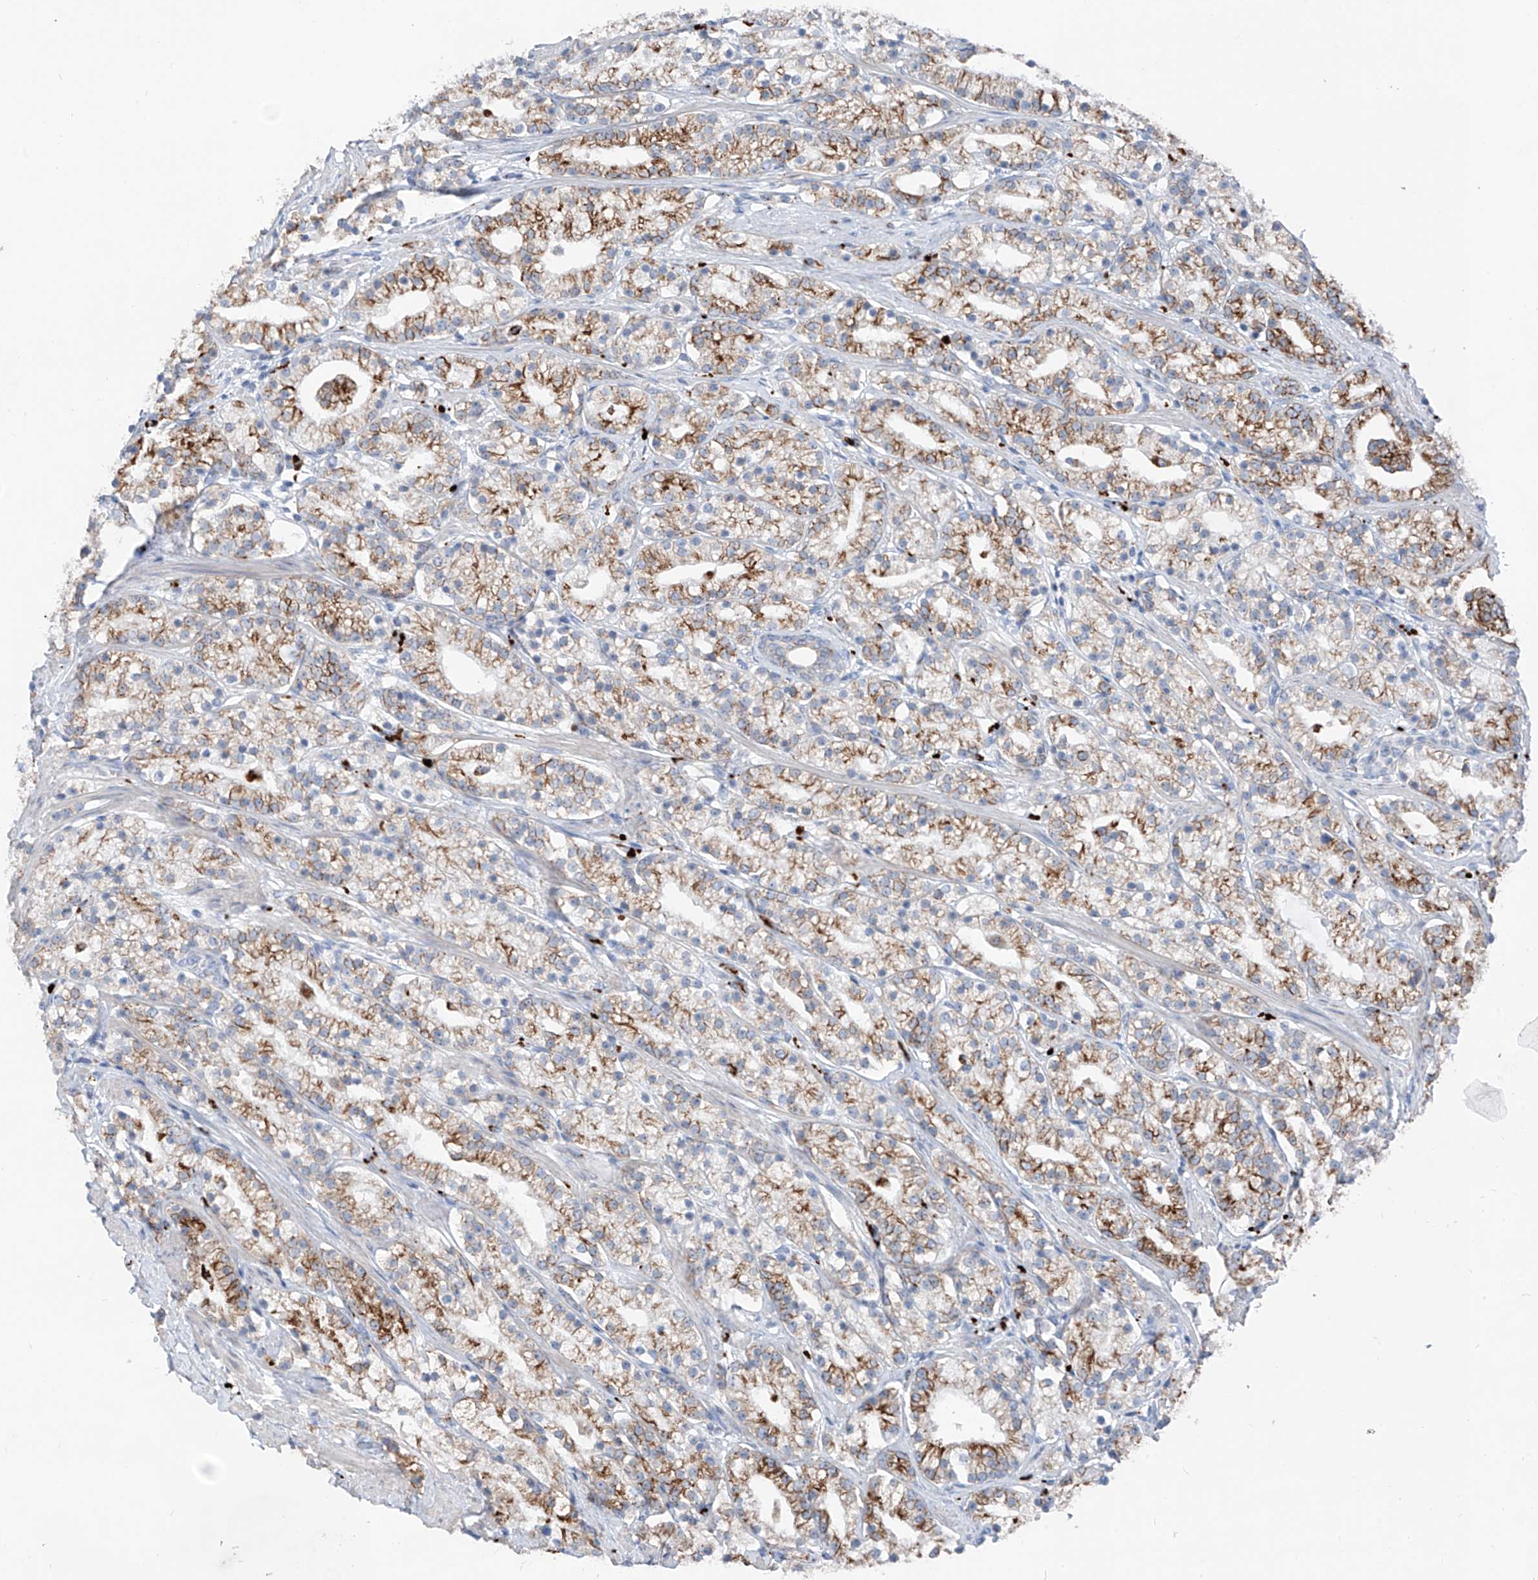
{"staining": {"intensity": "strong", "quantity": "25%-75%", "location": "cytoplasmic/membranous"}, "tissue": "prostate cancer", "cell_type": "Tumor cells", "image_type": "cancer", "snomed": [{"axis": "morphology", "description": "Adenocarcinoma, High grade"}, {"axis": "topography", "description": "Prostate"}], "caption": "Adenocarcinoma (high-grade) (prostate) stained for a protein (brown) exhibits strong cytoplasmic/membranous positive staining in about 25%-75% of tumor cells.", "gene": "GPR137C", "patient": {"sex": "male", "age": 69}}